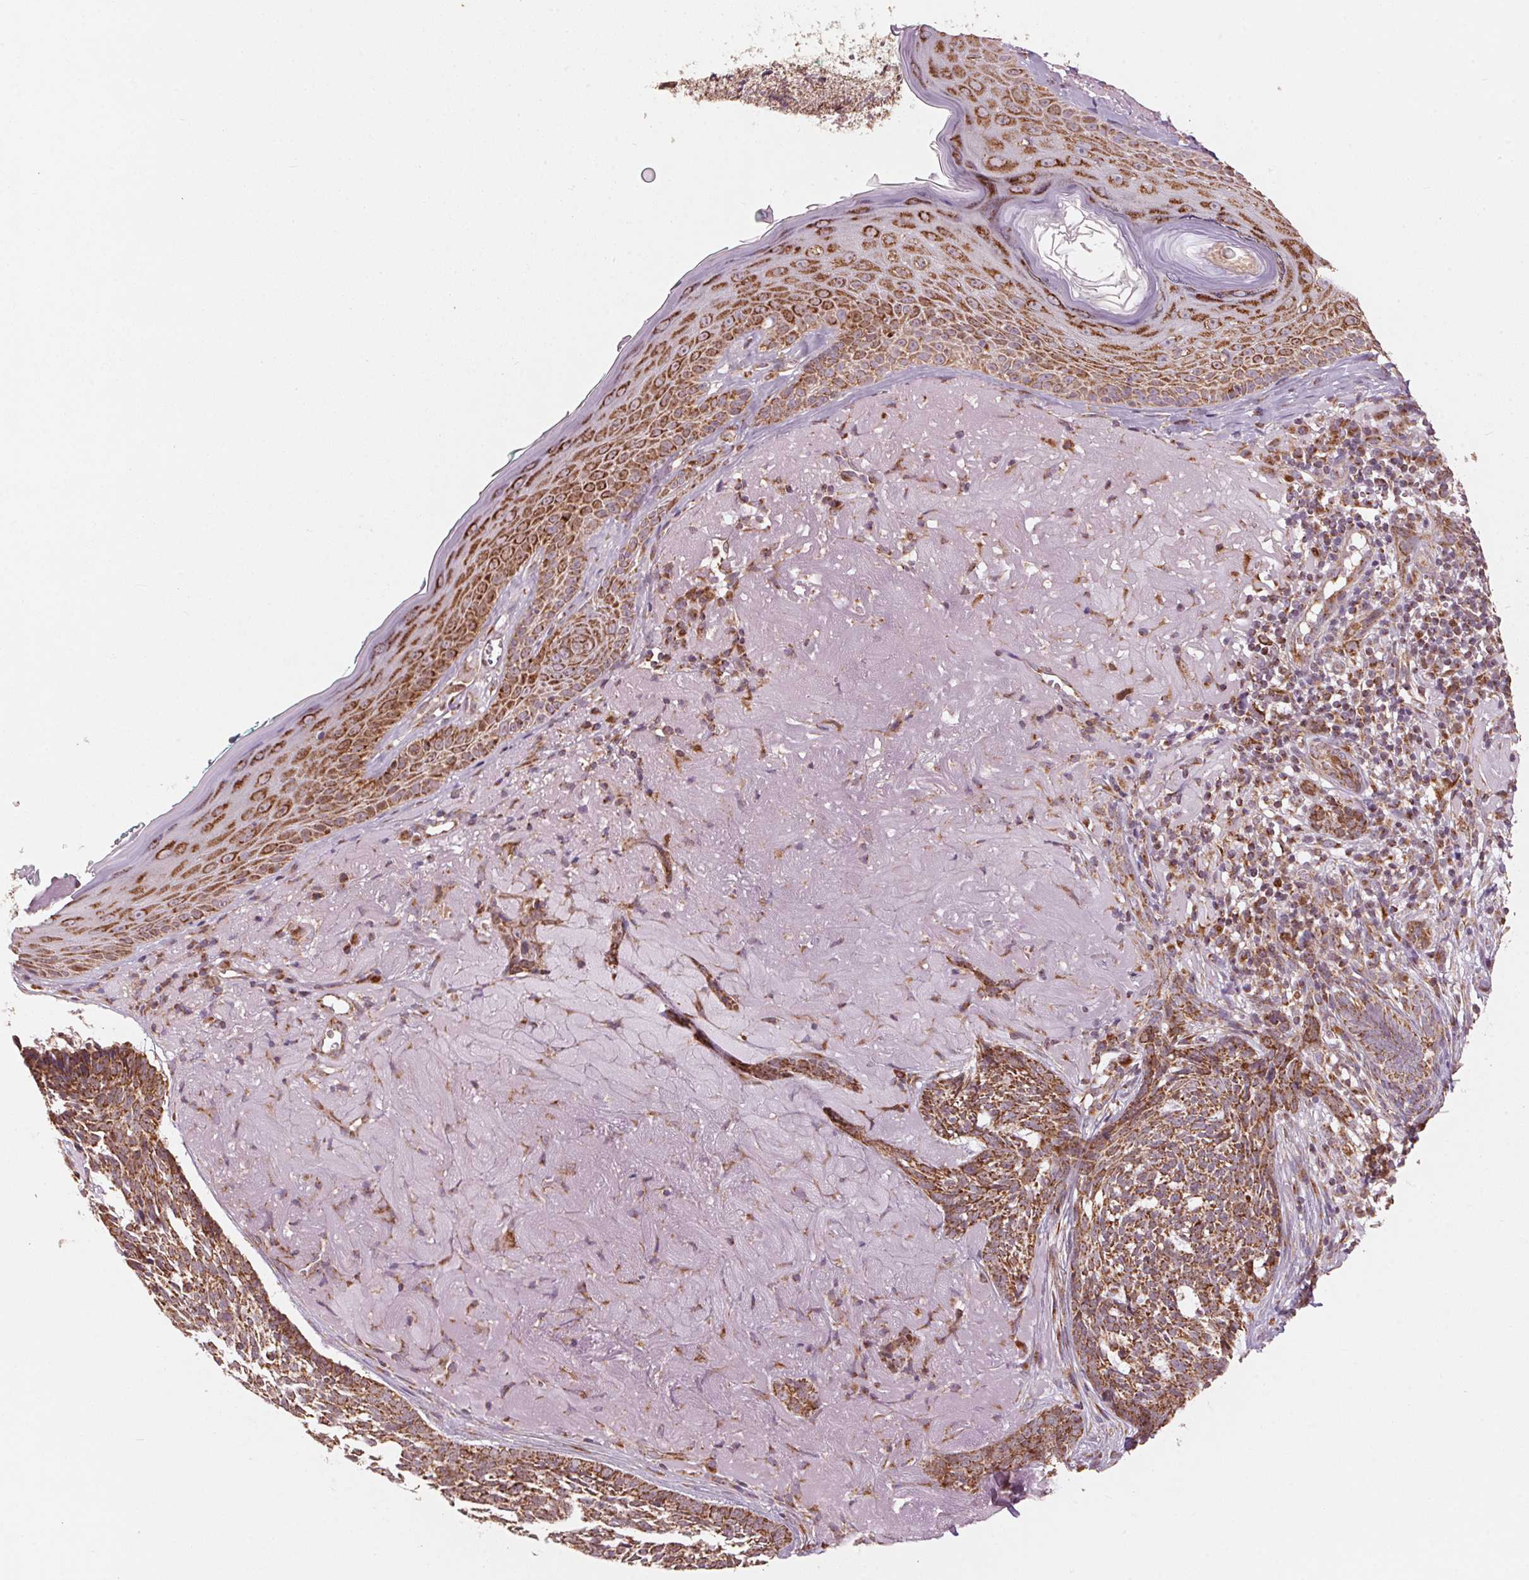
{"staining": {"intensity": "strong", "quantity": ">75%", "location": "cytoplasmic/membranous"}, "tissue": "skin cancer", "cell_type": "Tumor cells", "image_type": "cancer", "snomed": [{"axis": "morphology", "description": "Basal cell carcinoma"}, {"axis": "topography", "description": "Skin"}, {"axis": "topography", "description": "Skin of face"}], "caption": "Skin basal cell carcinoma tissue displays strong cytoplasmic/membranous expression in about >75% of tumor cells, visualized by immunohistochemistry. (DAB (3,3'-diaminobenzidine) = brown stain, brightfield microscopy at high magnification).", "gene": "TOMM70", "patient": {"sex": "female", "age": 95}}